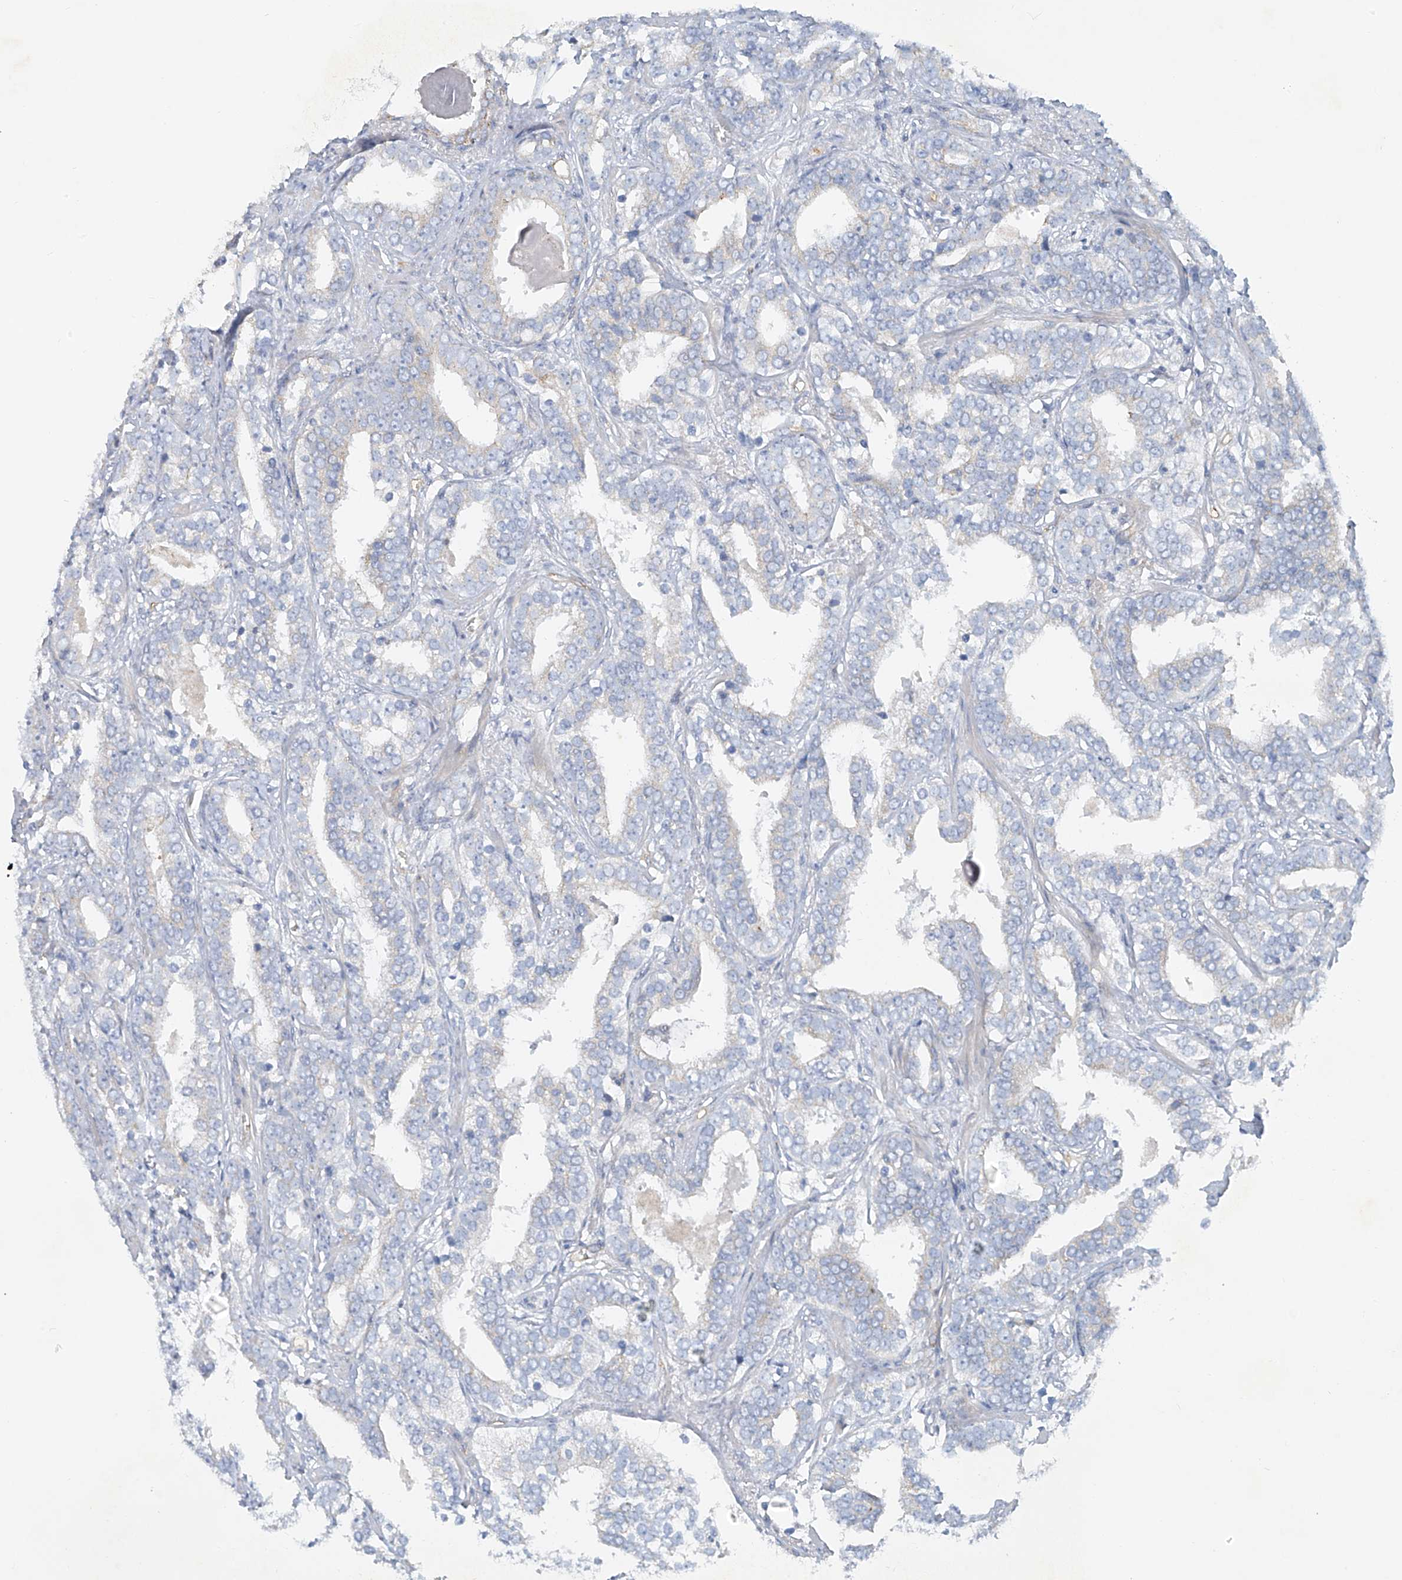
{"staining": {"intensity": "negative", "quantity": "none", "location": "none"}, "tissue": "prostate cancer", "cell_type": "Tumor cells", "image_type": "cancer", "snomed": [{"axis": "morphology", "description": "Adenocarcinoma, High grade"}, {"axis": "topography", "description": "Prostate"}], "caption": "Photomicrograph shows no significant protein staining in tumor cells of prostate cancer (high-grade adenocarcinoma).", "gene": "VAMP5", "patient": {"sex": "male", "age": 62}}